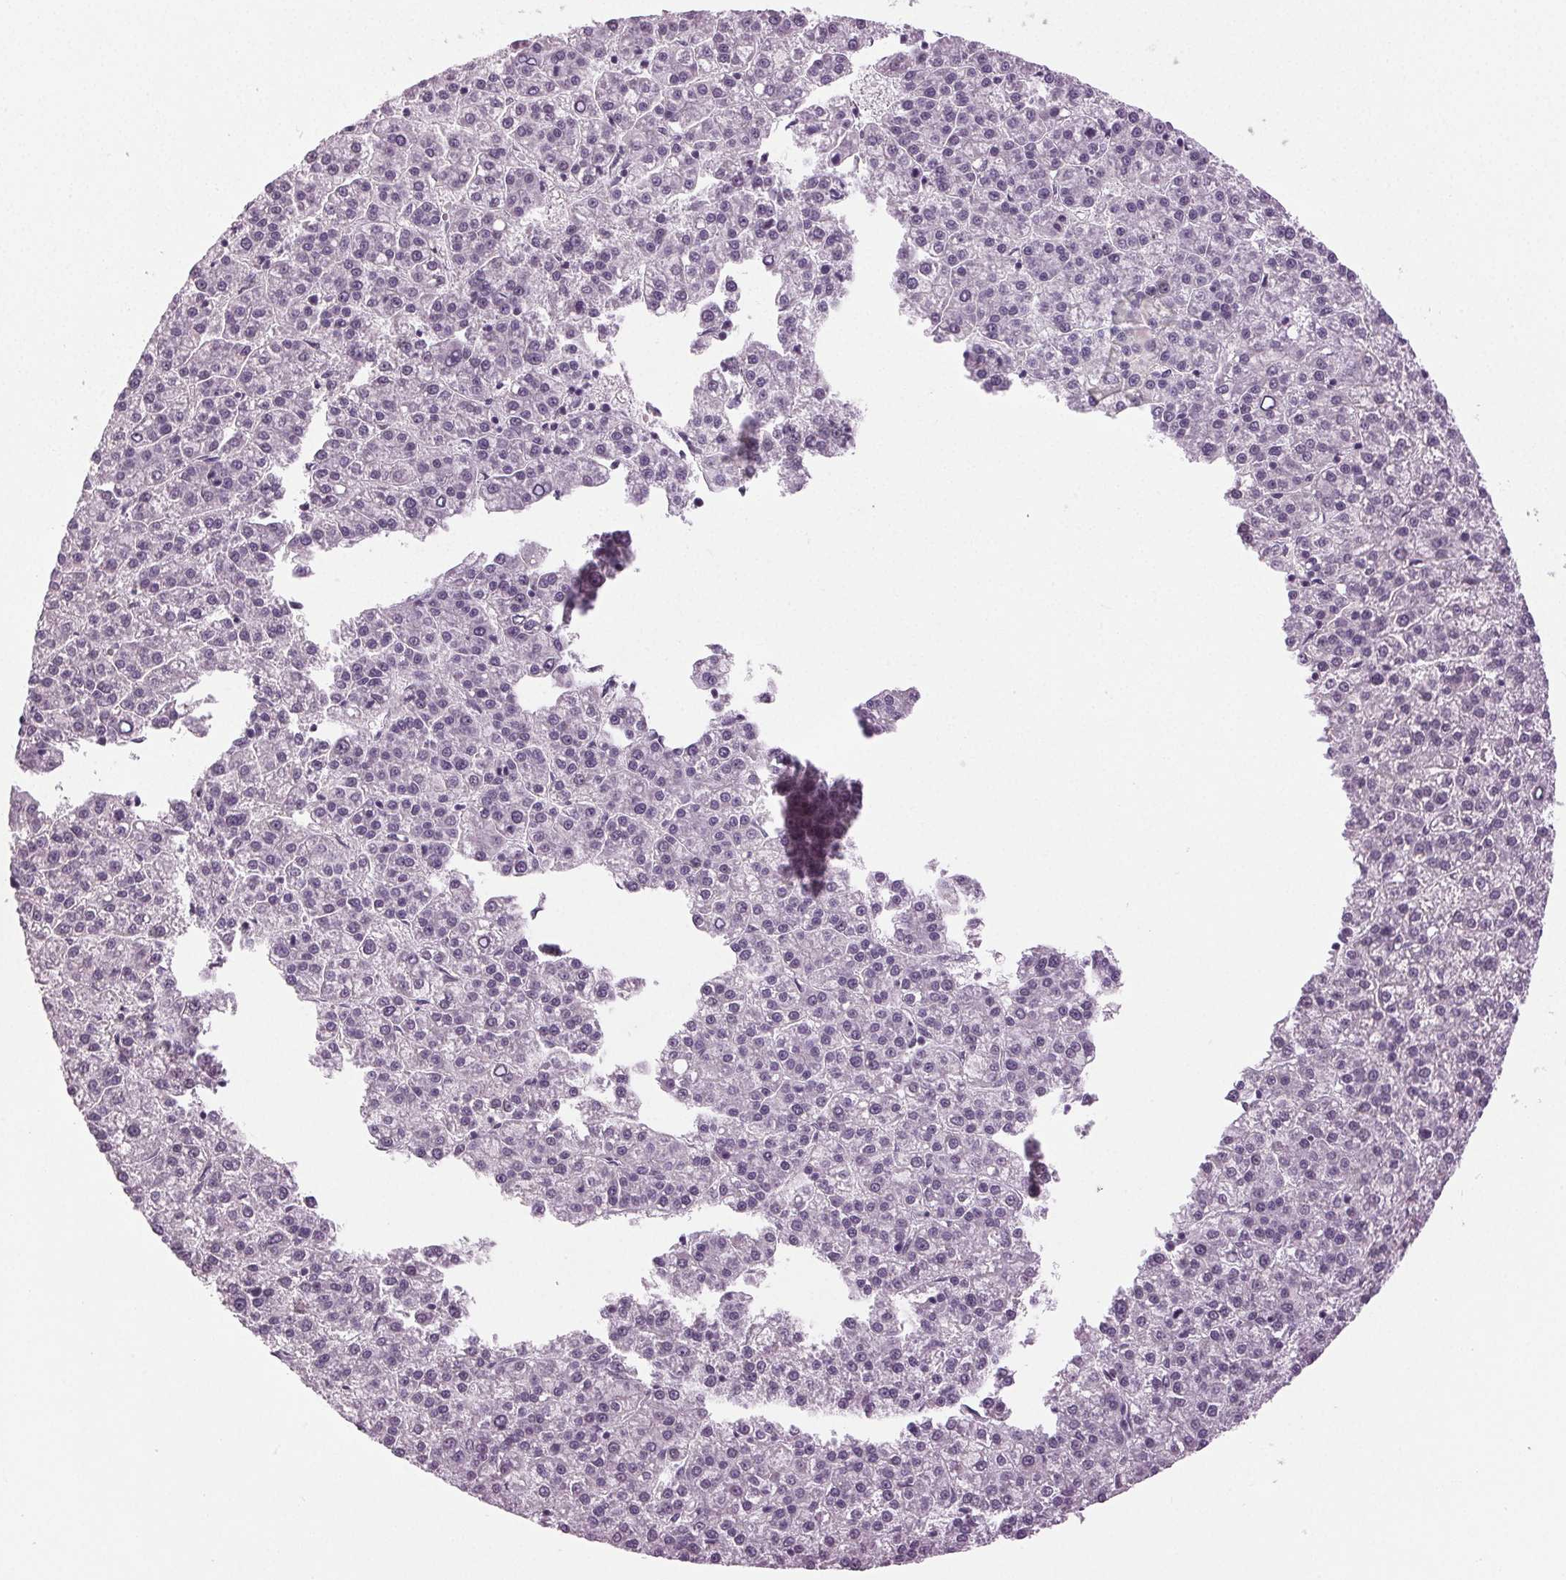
{"staining": {"intensity": "negative", "quantity": "none", "location": "none"}, "tissue": "liver cancer", "cell_type": "Tumor cells", "image_type": "cancer", "snomed": [{"axis": "morphology", "description": "Carcinoma, Hepatocellular, NOS"}, {"axis": "topography", "description": "Liver"}], "caption": "Immunohistochemistry (IHC) image of human hepatocellular carcinoma (liver) stained for a protein (brown), which reveals no staining in tumor cells.", "gene": "DNAH12", "patient": {"sex": "female", "age": 58}}